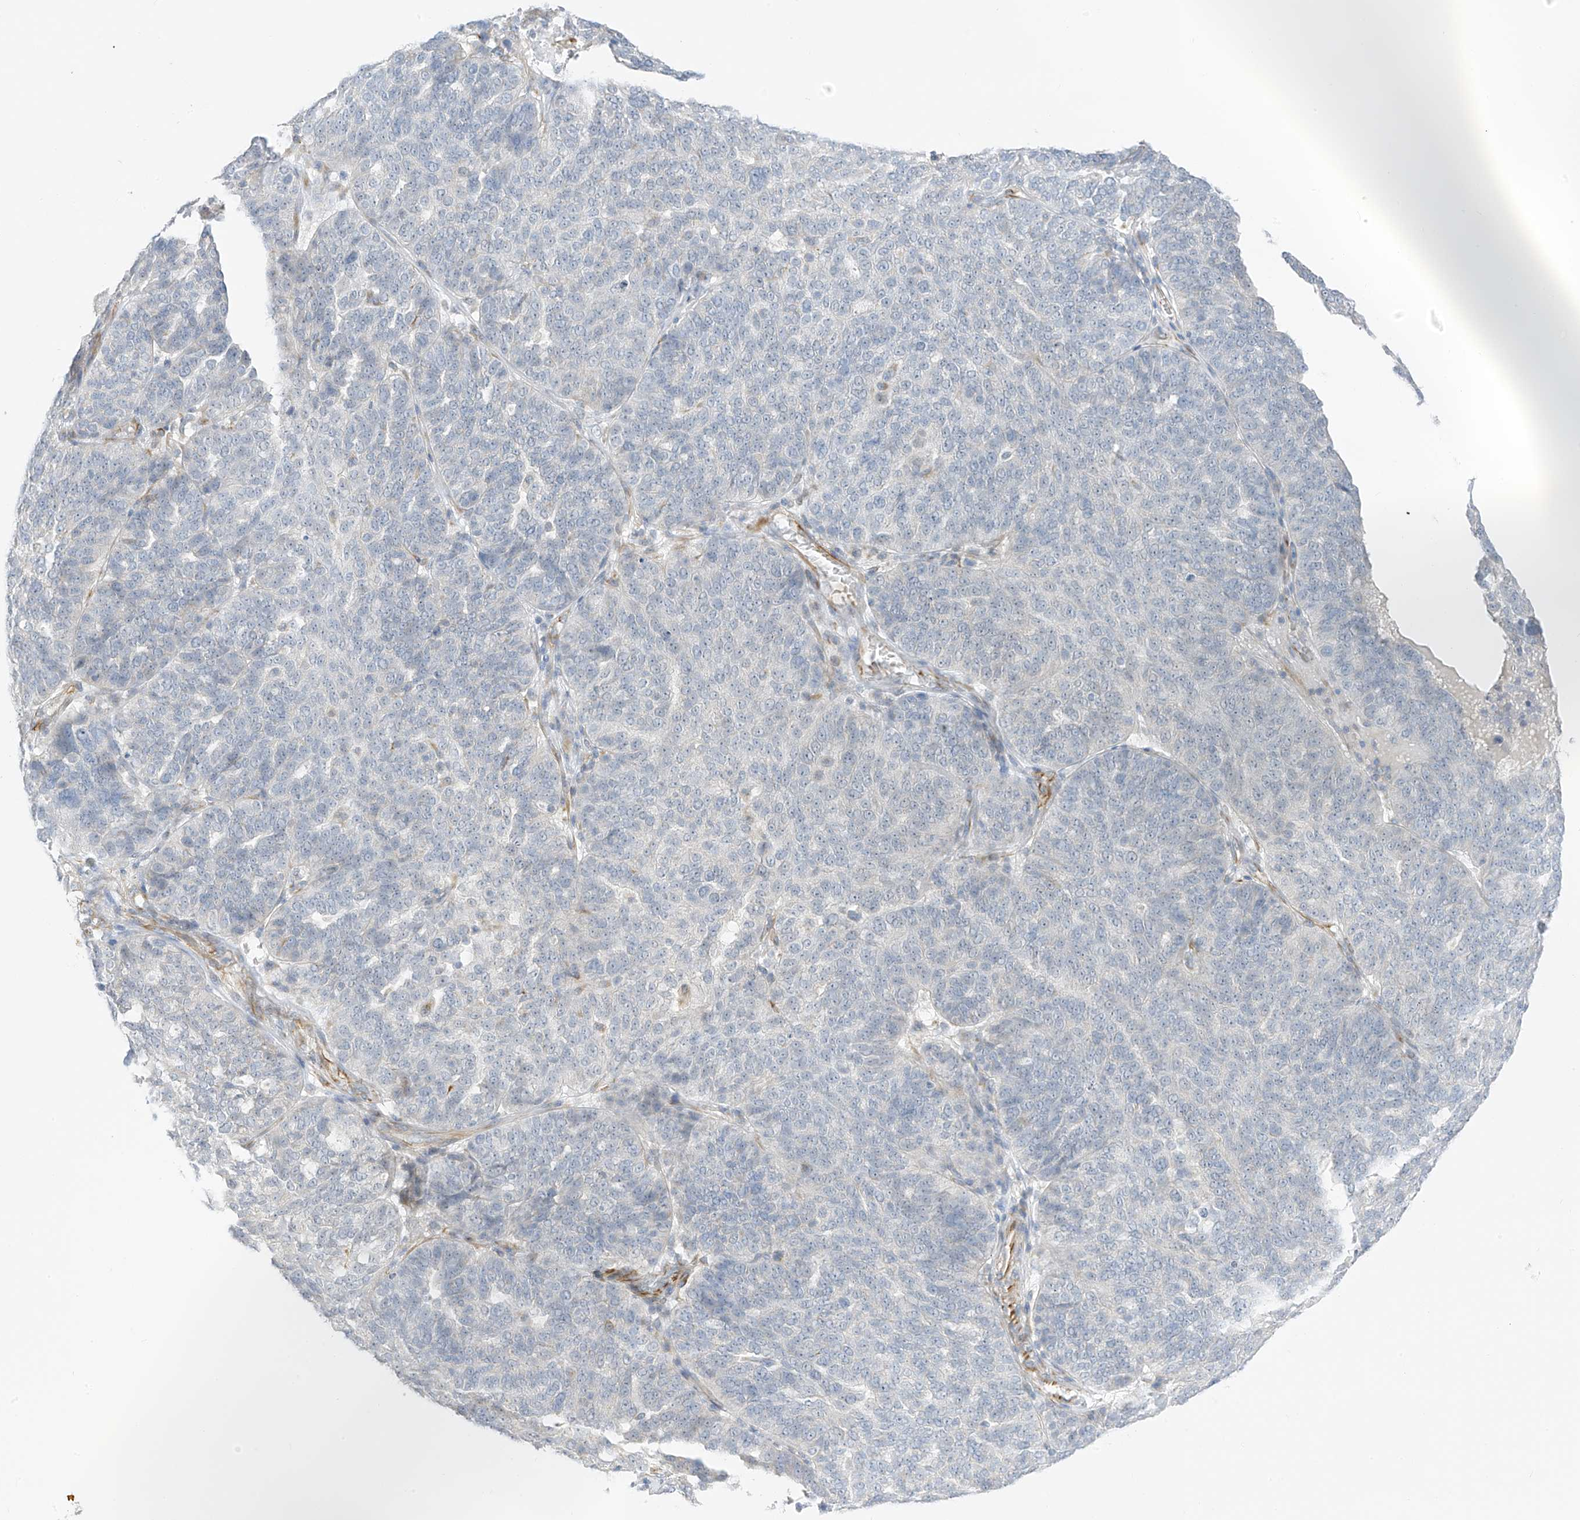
{"staining": {"intensity": "negative", "quantity": "none", "location": "none"}, "tissue": "ovarian cancer", "cell_type": "Tumor cells", "image_type": "cancer", "snomed": [{"axis": "morphology", "description": "Cystadenocarcinoma, serous, NOS"}, {"axis": "topography", "description": "Ovary"}], "caption": "IHC photomicrograph of neoplastic tissue: human ovarian cancer stained with DAB displays no significant protein positivity in tumor cells.", "gene": "HS6ST2", "patient": {"sex": "female", "age": 59}}